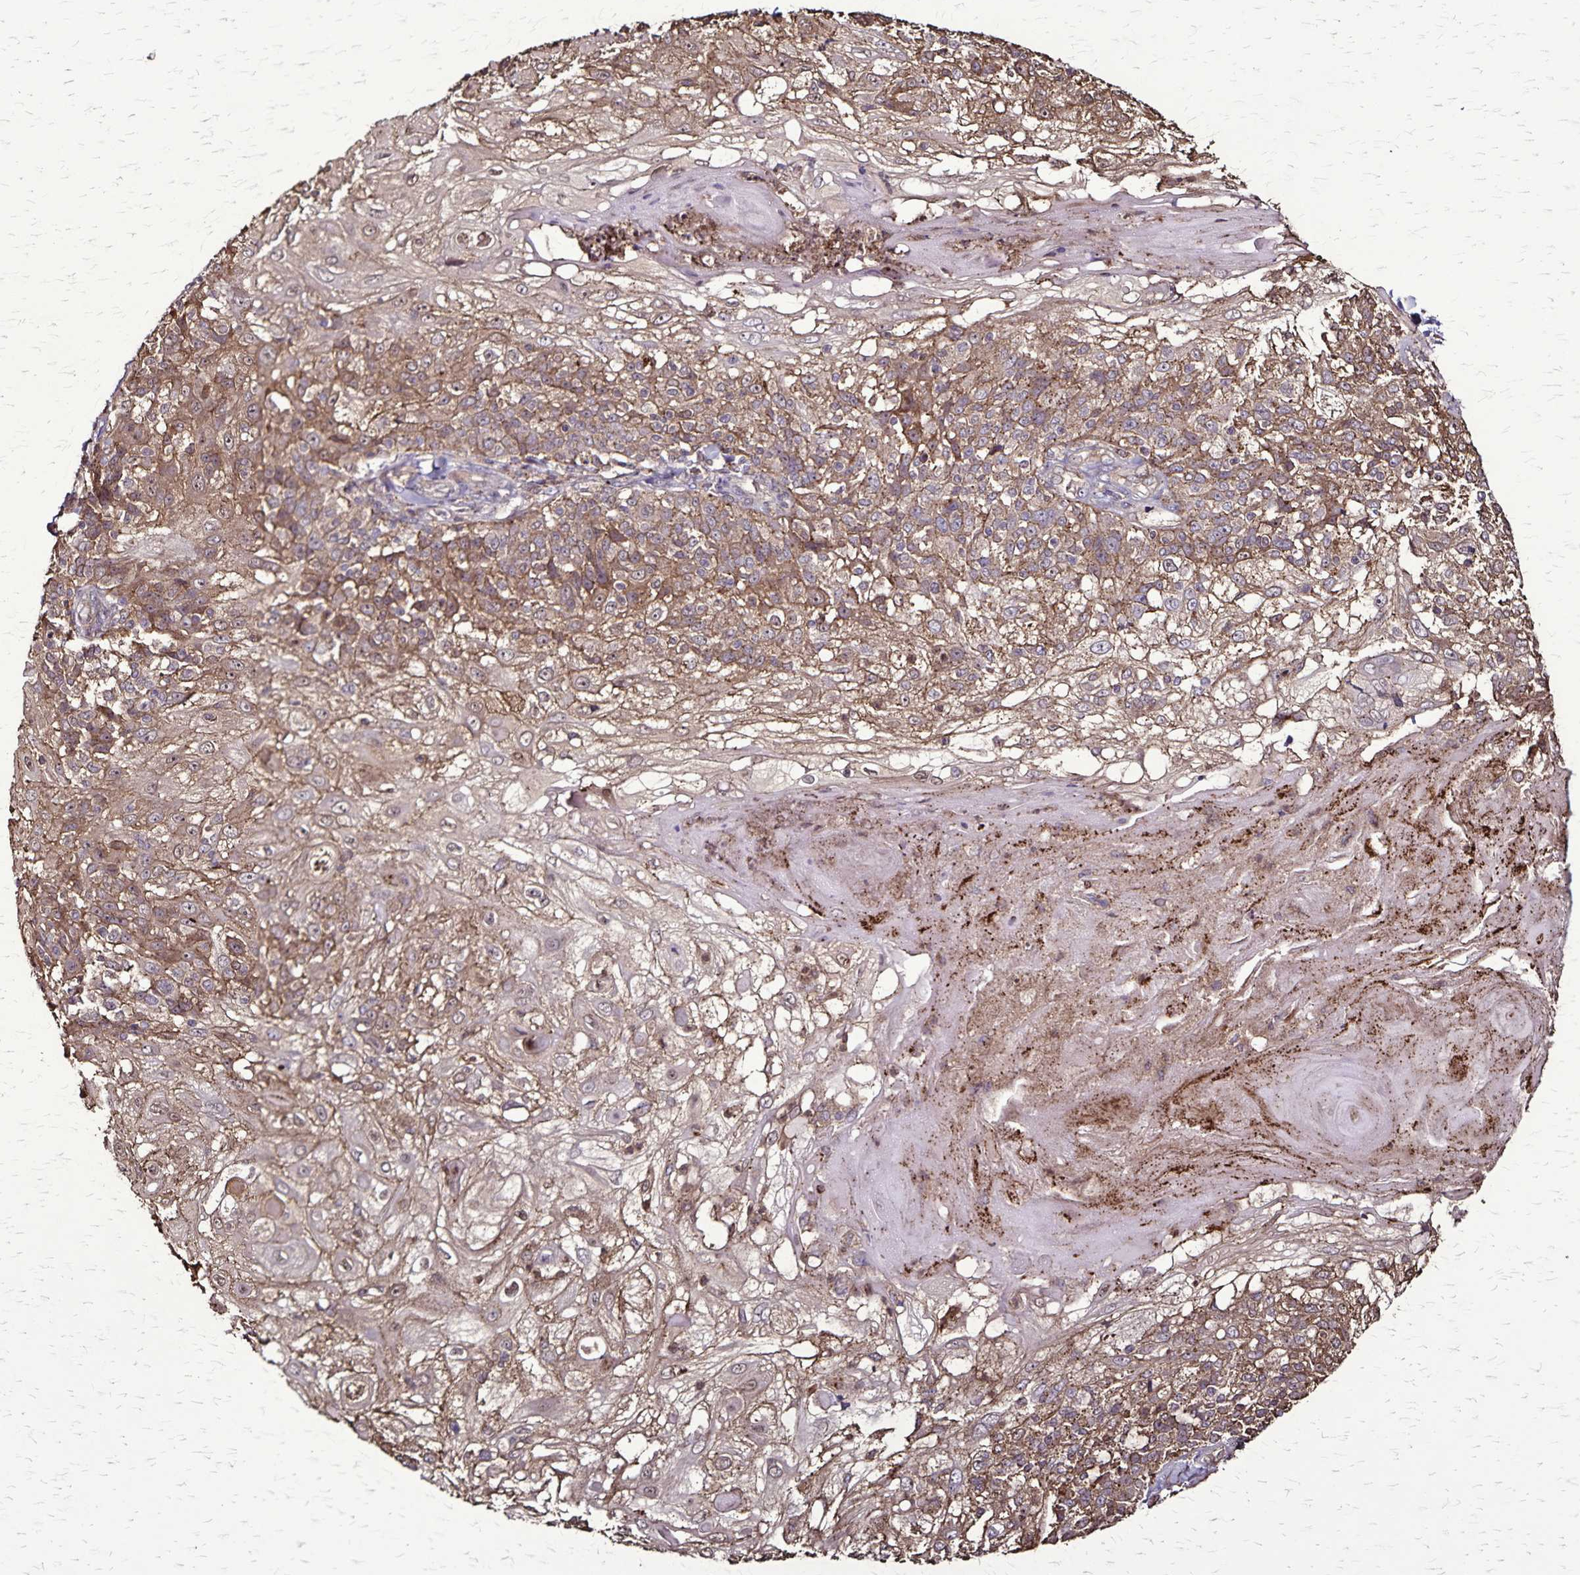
{"staining": {"intensity": "weak", "quantity": ">75%", "location": "cytoplasmic/membranous,nuclear"}, "tissue": "skin cancer", "cell_type": "Tumor cells", "image_type": "cancer", "snomed": [{"axis": "morphology", "description": "Normal tissue, NOS"}, {"axis": "morphology", "description": "Squamous cell carcinoma, NOS"}, {"axis": "topography", "description": "Skin"}], "caption": "This is a histology image of IHC staining of squamous cell carcinoma (skin), which shows weak positivity in the cytoplasmic/membranous and nuclear of tumor cells.", "gene": "CHMP1B", "patient": {"sex": "female", "age": 83}}